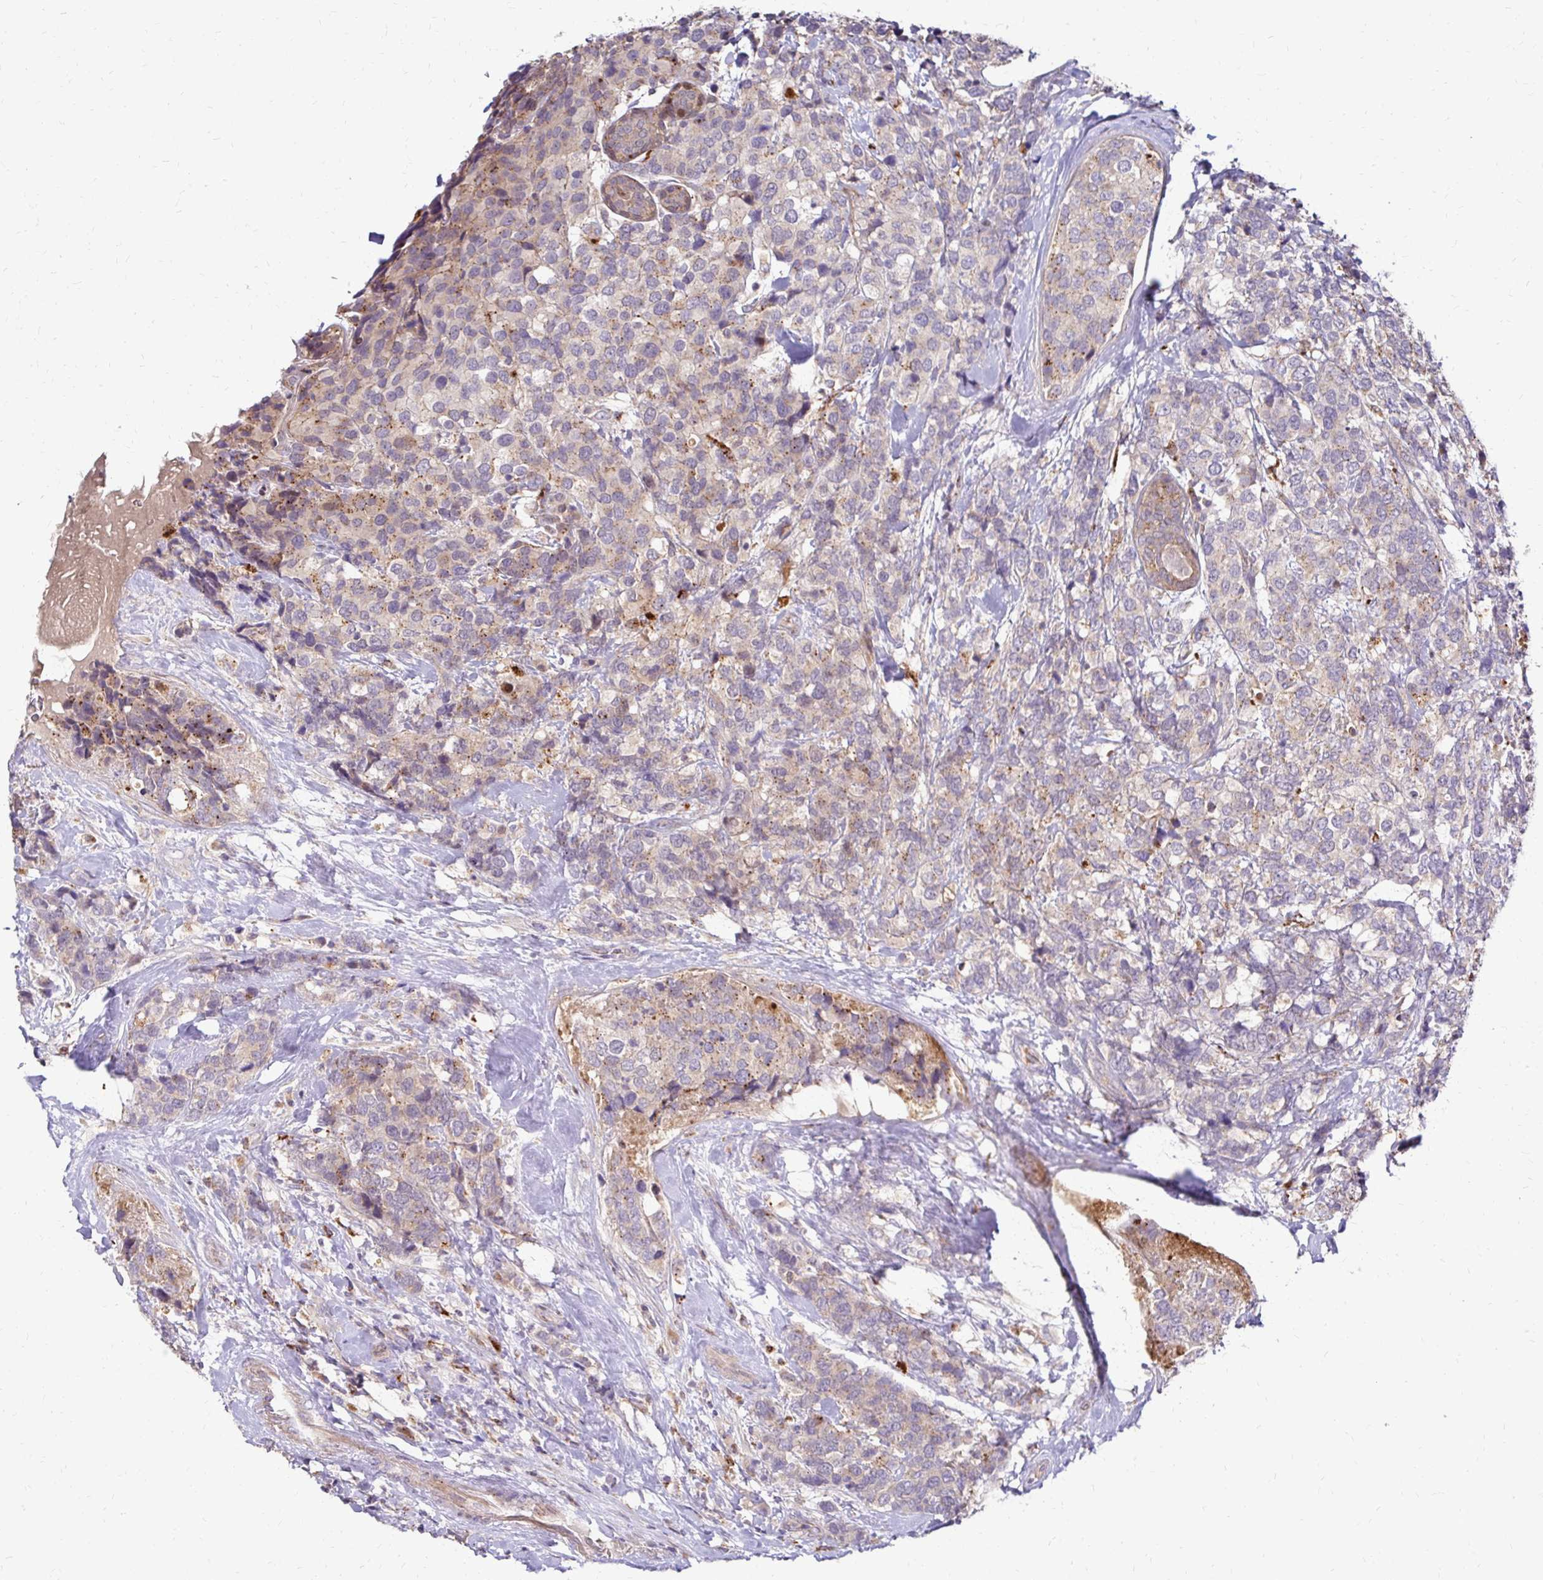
{"staining": {"intensity": "weak", "quantity": "25%-75%", "location": "cytoplasmic/membranous"}, "tissue": "breast cancer", "cell_type": "Tumor cells", "image_type": "cancer", "snomed": [{"axis": "morphology", "description": "Lobular carcinoma"}, {"axis": "topography", "description": "Breast"}], "caption": "There is low levels of weak cytoplasmic/membranous staining in tumor cells of breast cancer, as demonstrated by immunohistochemical staining (brown color).", "gene": "IDUA", "patient": {"sex": "female", "age": 59}}